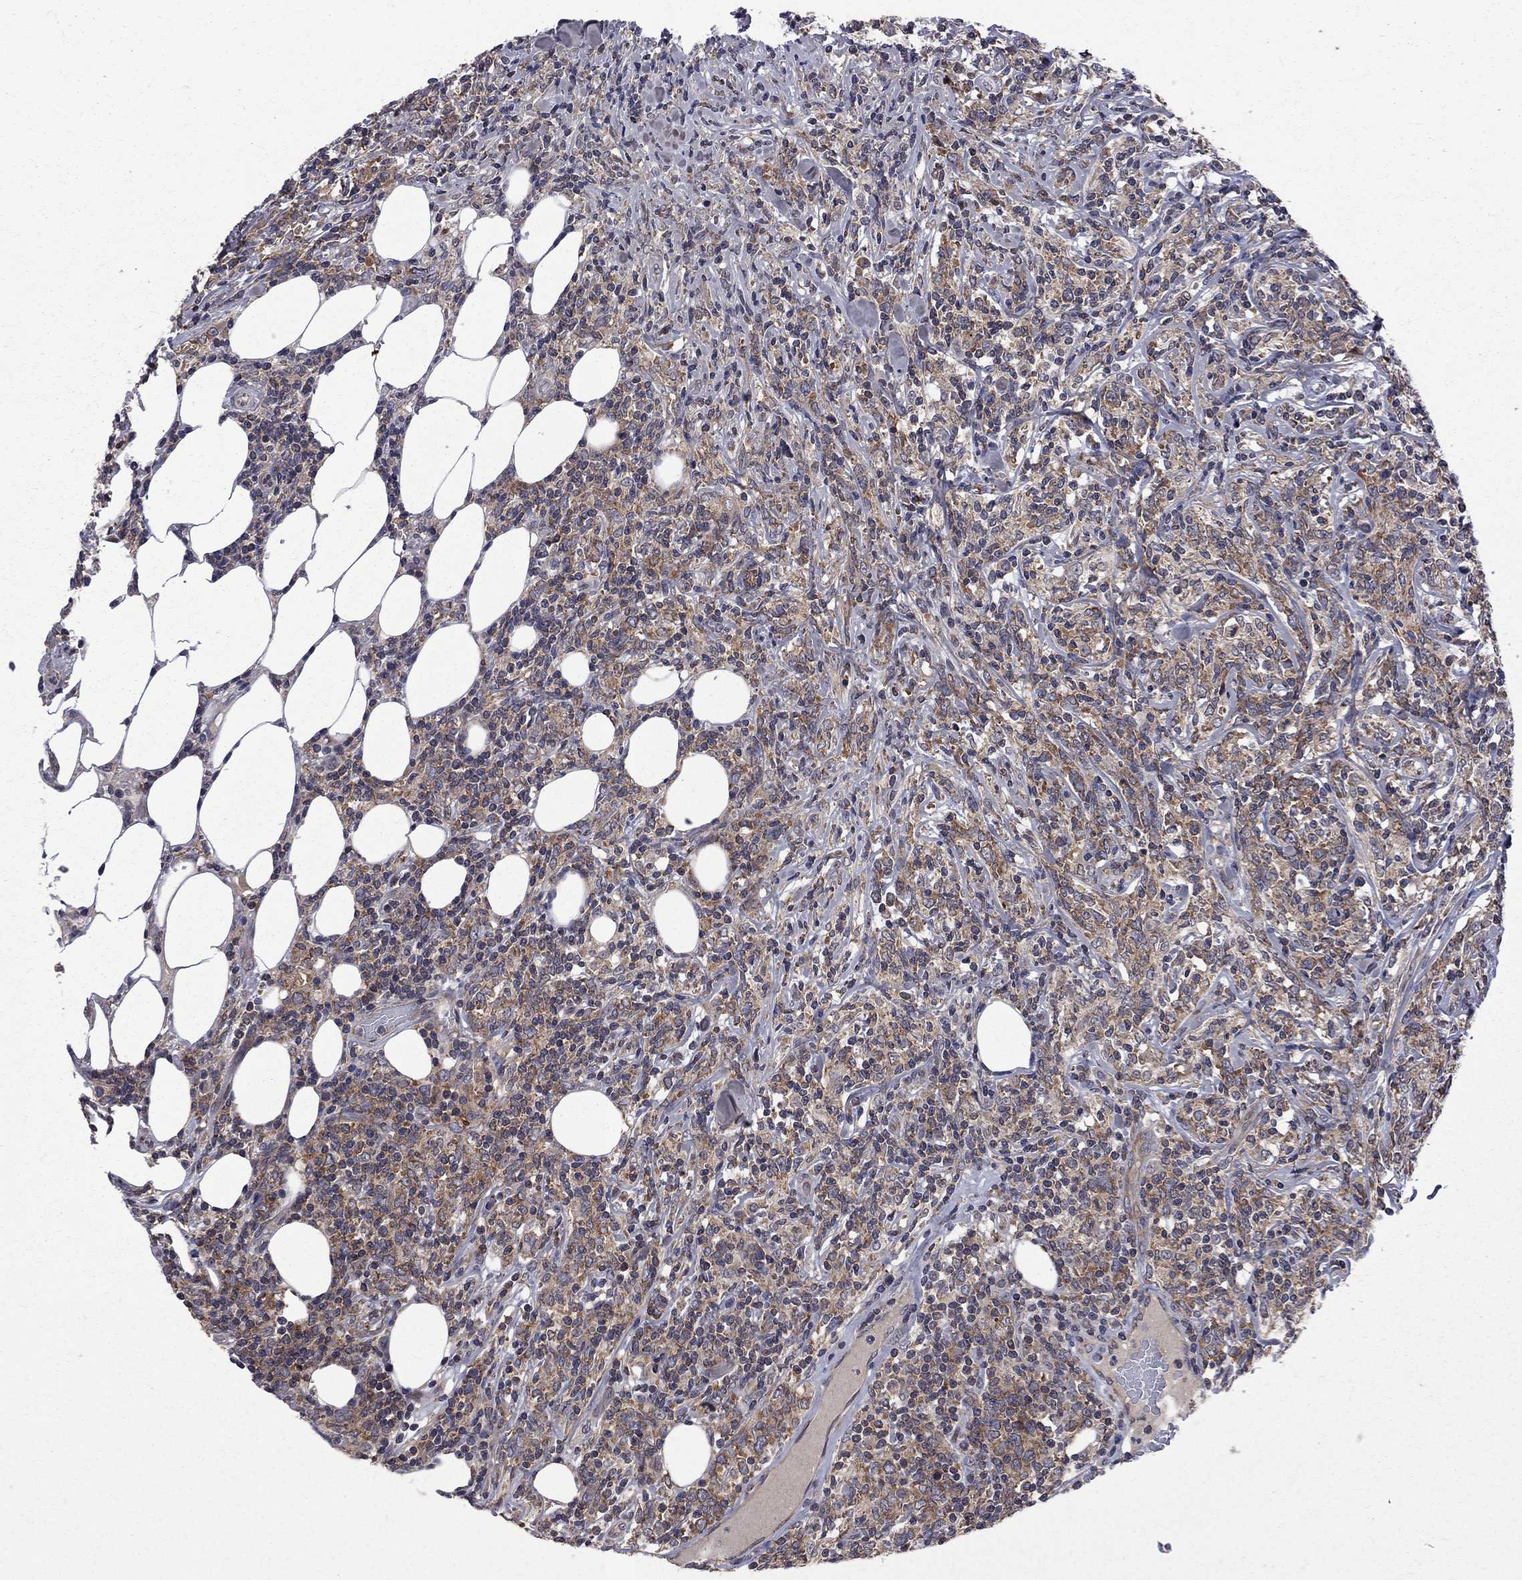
{"staining": {"intensity": "moderate", "quantity": "<25%", "location": "cytoplasmic/membranous"}, "tissue": "lymphoma", "cell_type": "Tumor cells", "image_type": "cancer", "snomed": [{"axis": "morphology", "description": "Malignant lymphoma, non-Hodgkin's type, High grade"}, {"axis": "topography", "description": "Lymph node"}], "caption": "High-power microscopy captured an immunohistochemistry (IHC) image of malignant lymphoma, non-Hodgkin's type (high-grade), revealing moderate cytoplasmic/membranous expression in about <25% of tumor cells.", "gene": "CNOT11", "patient": {"sex": "female", "age": 84}}